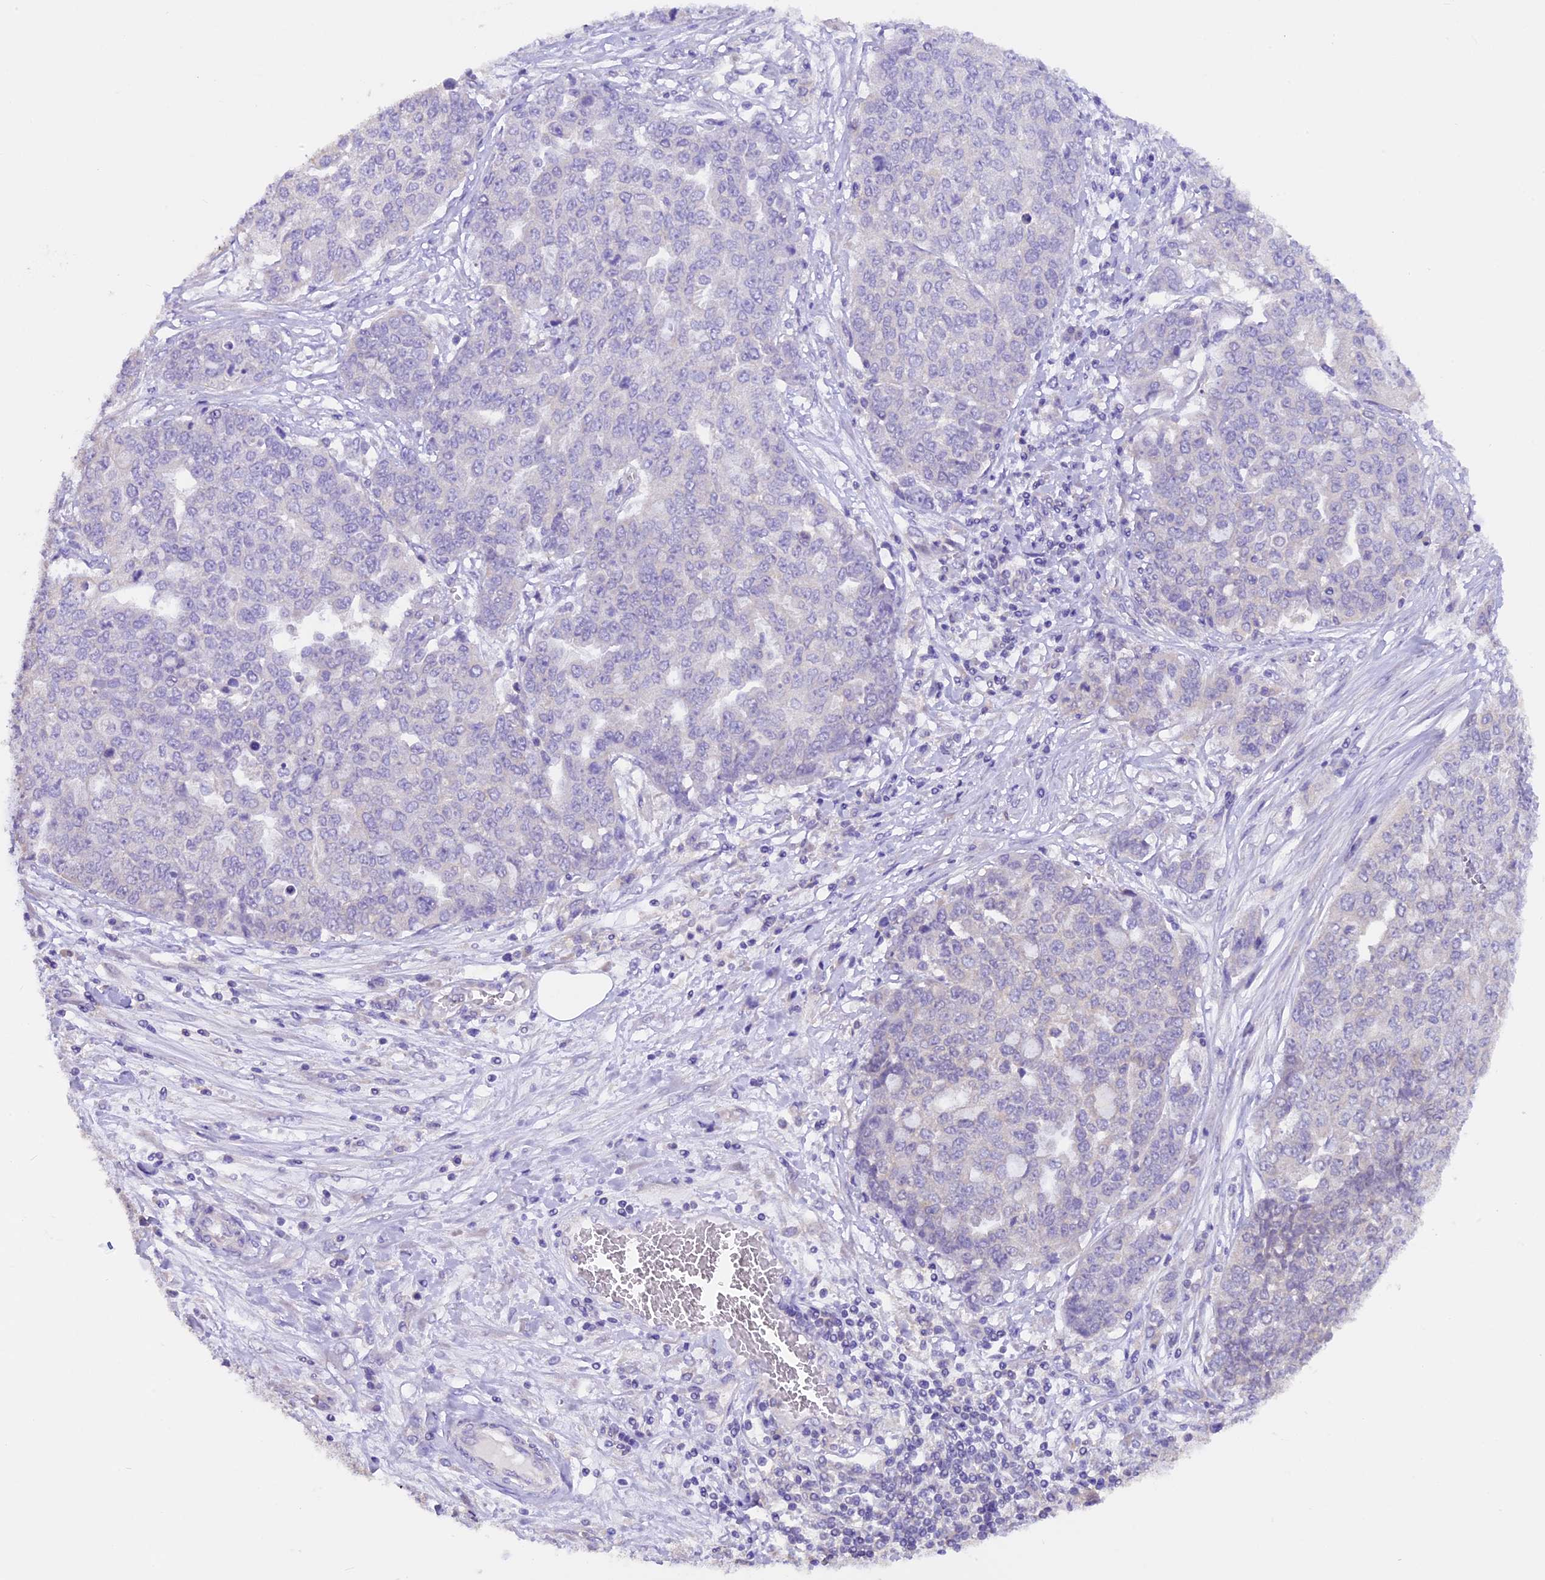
{"staining": {"intensity": "negative", "quantity": "none", "location": "none"}, "tissue": "ovarian cancer", "cell_type": "Tumor cells", "image_type": "cancer", "snomed": [{"axis": "morphology", "description": "Cystadenocarcinoma, serous, NOS"}, {"axis": "topography", "description": "Soft tissue"}, {"axis": "topography", "description": "Ovary"}], "caption": "Ovarian cancer stained for a protein using immunohistochemistry exhibits no expression tumor cells.", "gene": "AP3B2", "patient": {"sex": "female", "age": 57}}